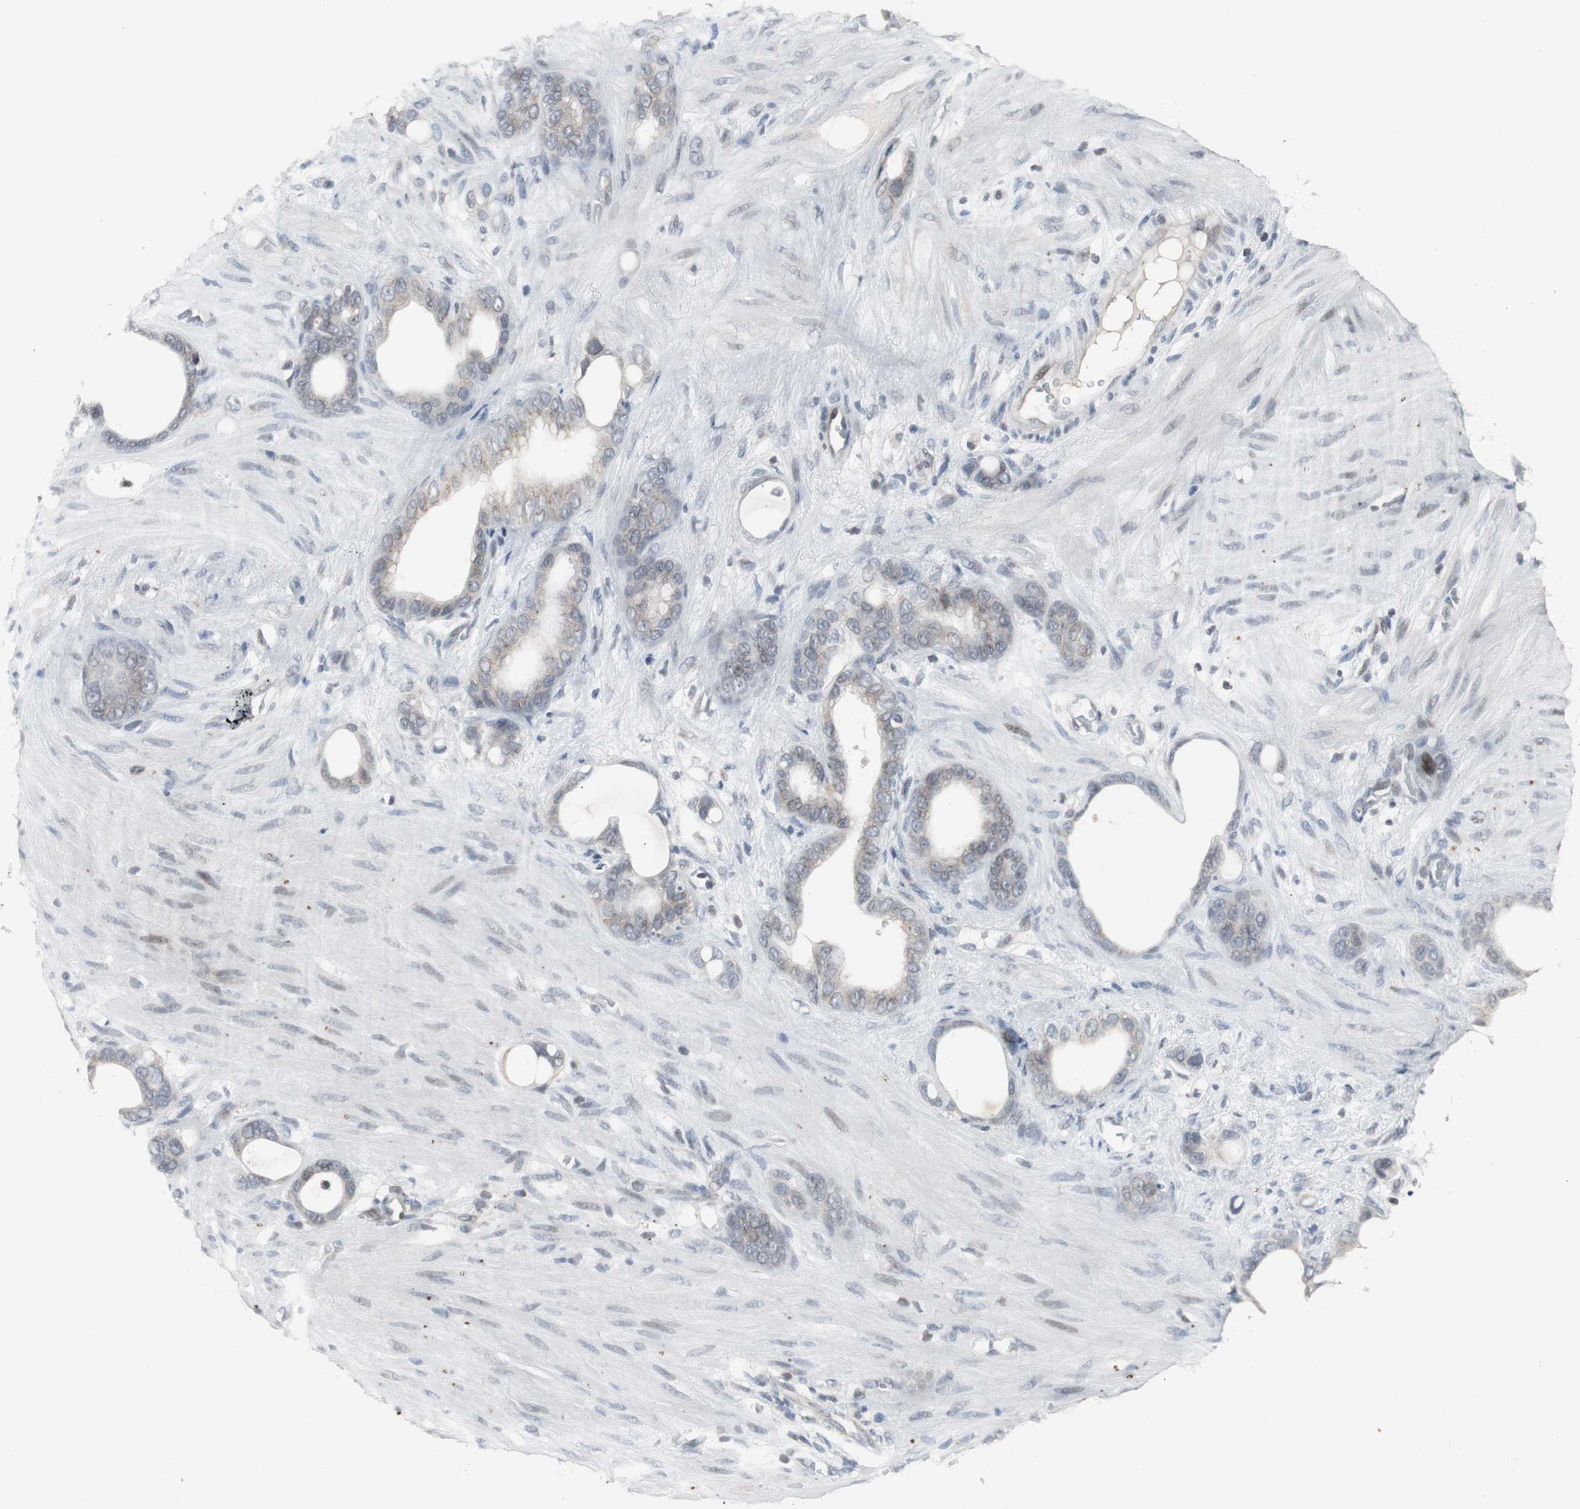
{"staining": {"intensity": "weak", "quantity": "<25%", "location": "cytoplasmic/membranous"}, "tissue": "stomach cancer", "cell_type": "Tumor cells", "image_type": "cancer", "snomed": [{"axis": "morphology", "description": "Adenocarcinoma, NOS"}, {"axis": "topography", "description": "Stomach"}], "caption": "A histopathology image of stomach cancer stained for a protein exhibits no brown staining in tumor cells.", "gene": "ZNF396", "patient": {"sex": "female", "age": 75}}